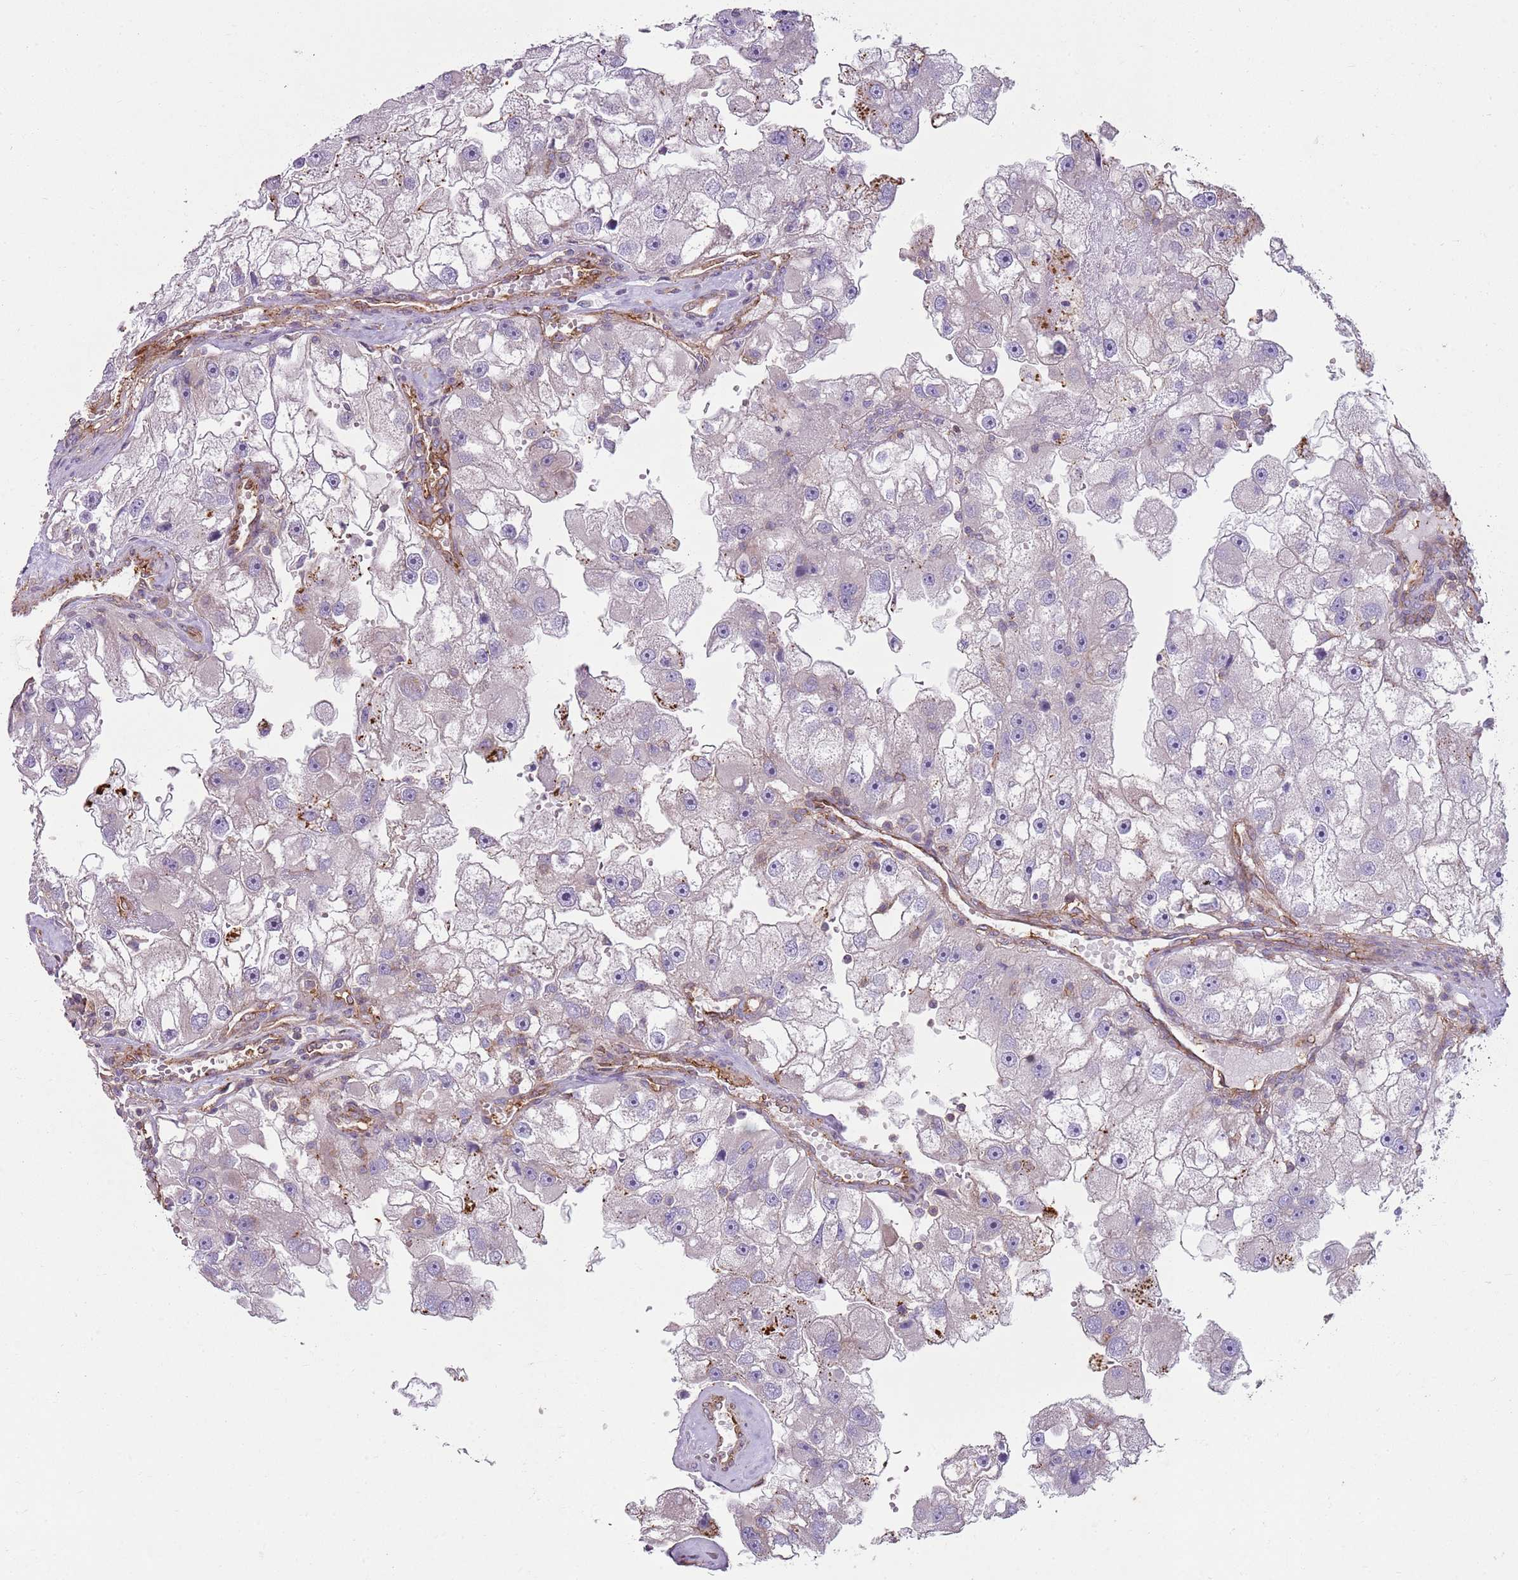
{"staining": {"intensity": "weak", "quantity": "<25%", "location": "cytoplasmic/membranous"}, "tissue": "renal cancer", "cell_type": "Tumor cells", "image_type": "cancer", "snomed": [{"axis": "morphology", "description": "Adenocarcinoma, NOS"}, {"axis": "topography", "description": "Kidney"}], "caption": "DAB (3,3'-diaminobenzidine) immunohistochemical staining of adenocarcinoma (renal) reveals no significant expression in tumor cells. (Stains: DAB (3,3'-diaminobenzidine) immunohistochemistry (IHC) with hematoxylin counter stain, Microscopy: brightfield microscopy at high magnification).", "gene": "GNAI3", "patient": {"sex": "male", "age": 63}}